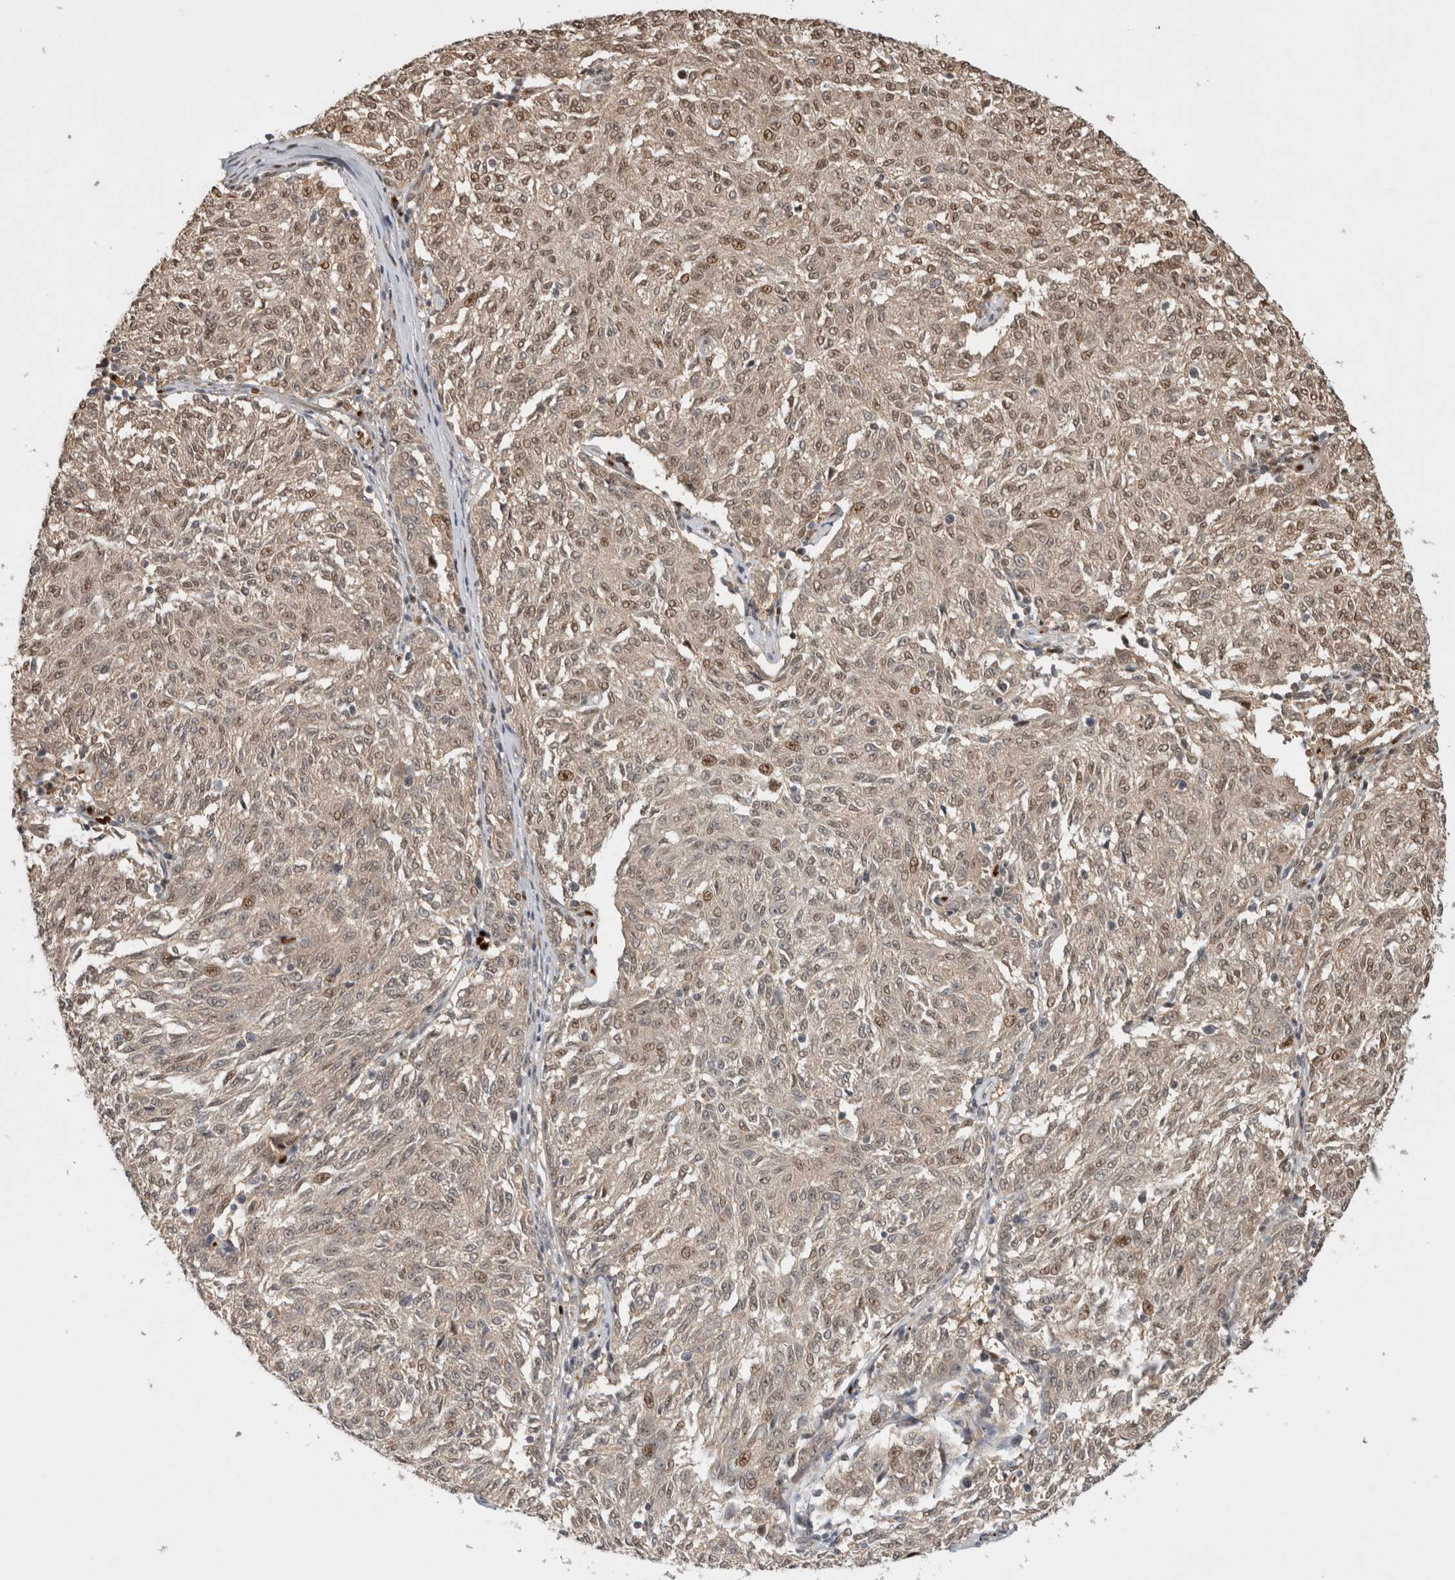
{"staining": {"intensity": "moderate", "quantity": "25%-75%", "location": "nuclear"}, "tissue": "melanoma", "cell_type": "Tumor cells", "image_type": "cancer", "snomed": [{"axis": "morphology", "description": "Malignant melanoma, NOS"}, {"axis": "topography", "description": "Skin"}], "caption": "DAB (3,3'-diaminobenzidine) immunohistochemical staining of malignant melanoma displays moderate nuclear protein staining in approximately 25%-75% of tumor cells. The staining is performed using DAB brown chromogen to label protein expression. The nuclei are counter-stained blue using hematoxylin.", "gene": "OTUD6B", "patient": {"sex": "female", "age": 72}}